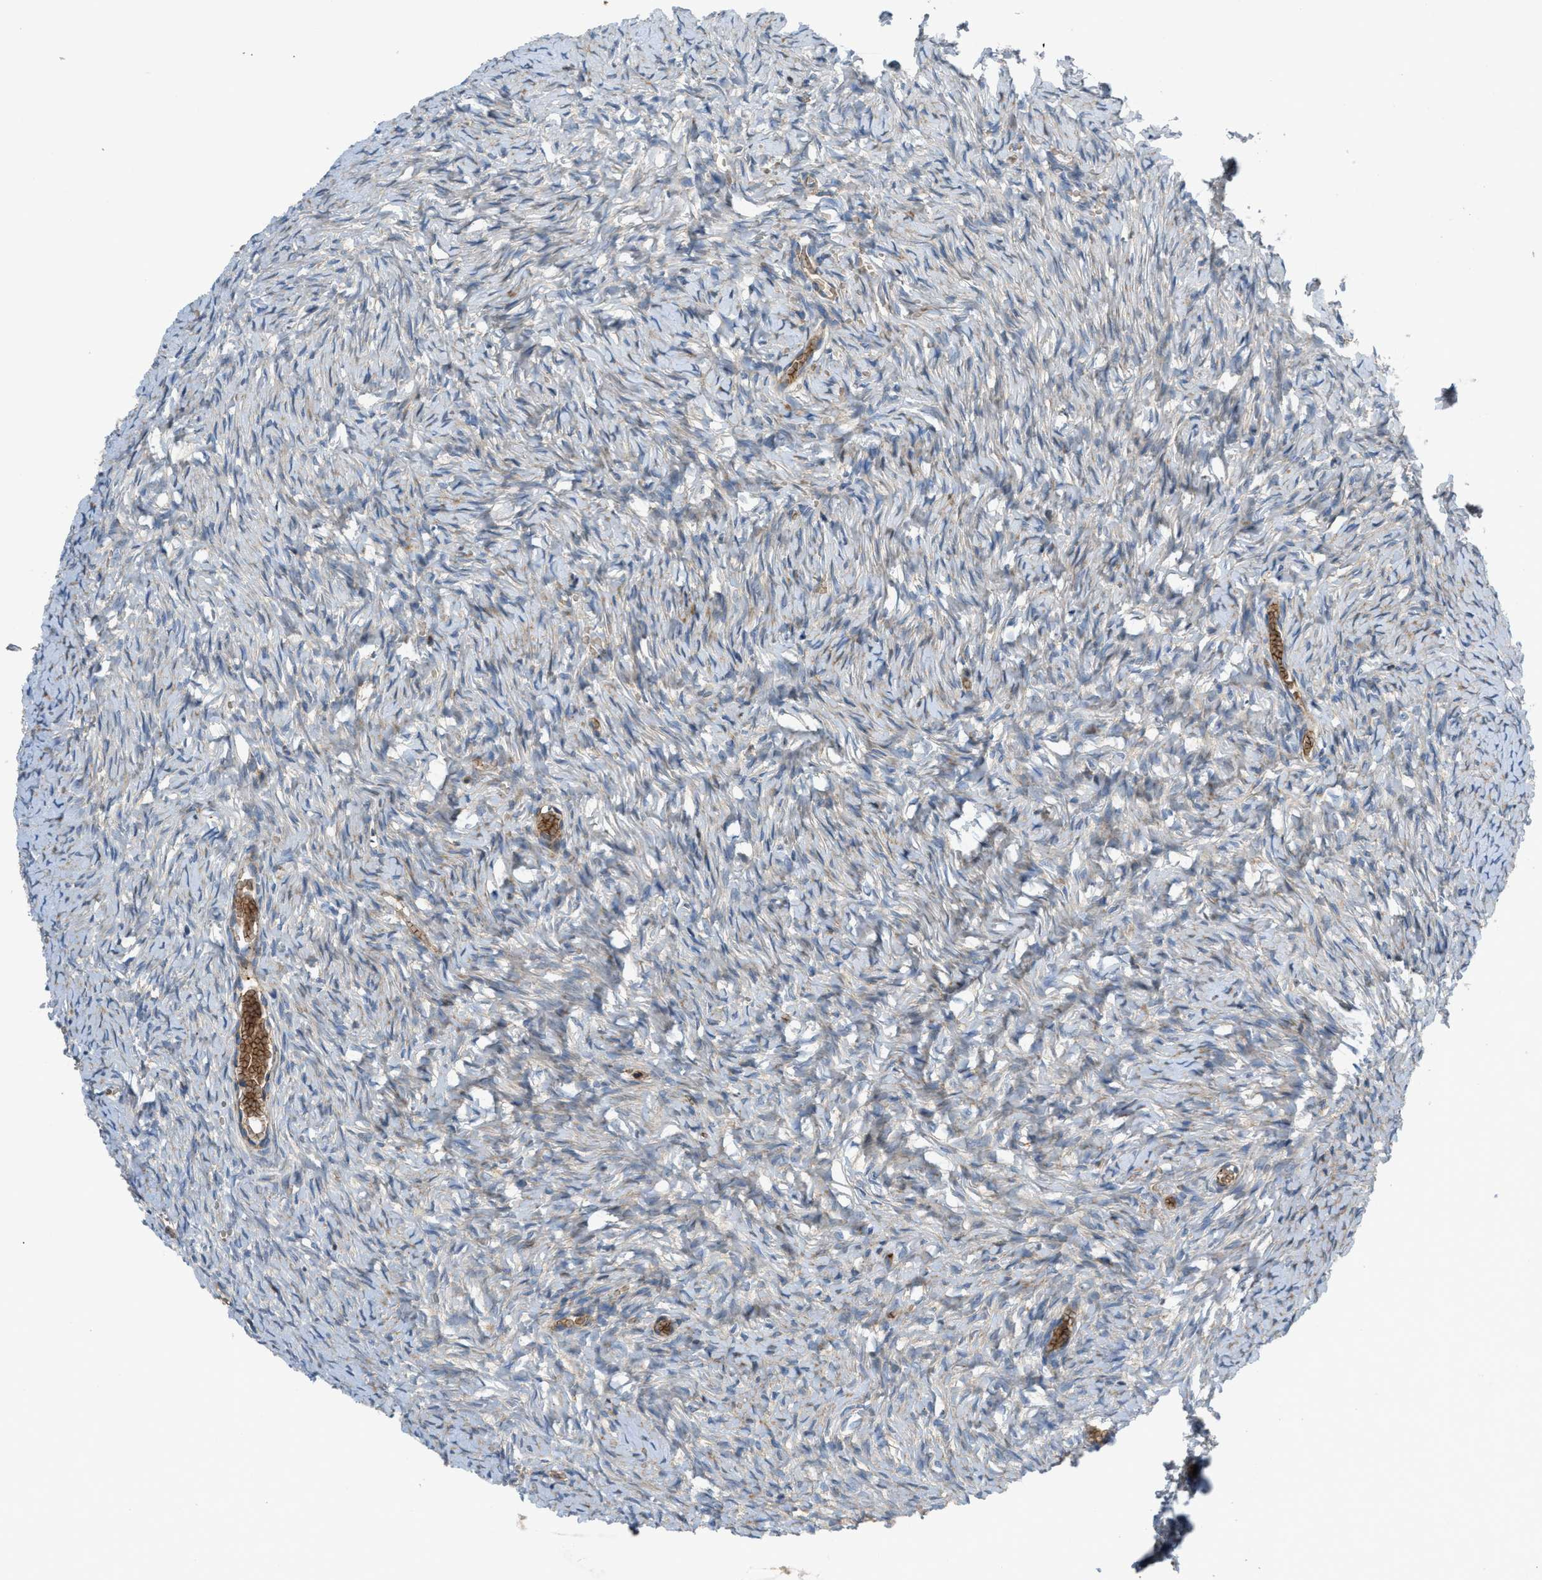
{"staining": {"intensity": "weak", "quantity": "25%-75%", "location": "cytoplasmic/membranous"}, "tissue": "ovary", "cell_type": "Ovarian stroma cells", "image_type": "normal", "snomed": [{"axis": "morphology", "description": "Normal tissue, NOS"}, {"axis": "topography", "description": "Ovary"}], "caption": "Protein expression analysis of benign ovary displays weak cytoplasmic/membranous expression in about 25%-75% of ovarian stroma cells. (Stains: DAB in brown, nuclei in blue, Microscopy: brightfield microscopy at high magnification).", "gene": "DHODH", "patient": {"sex": "female", "age": 27}}